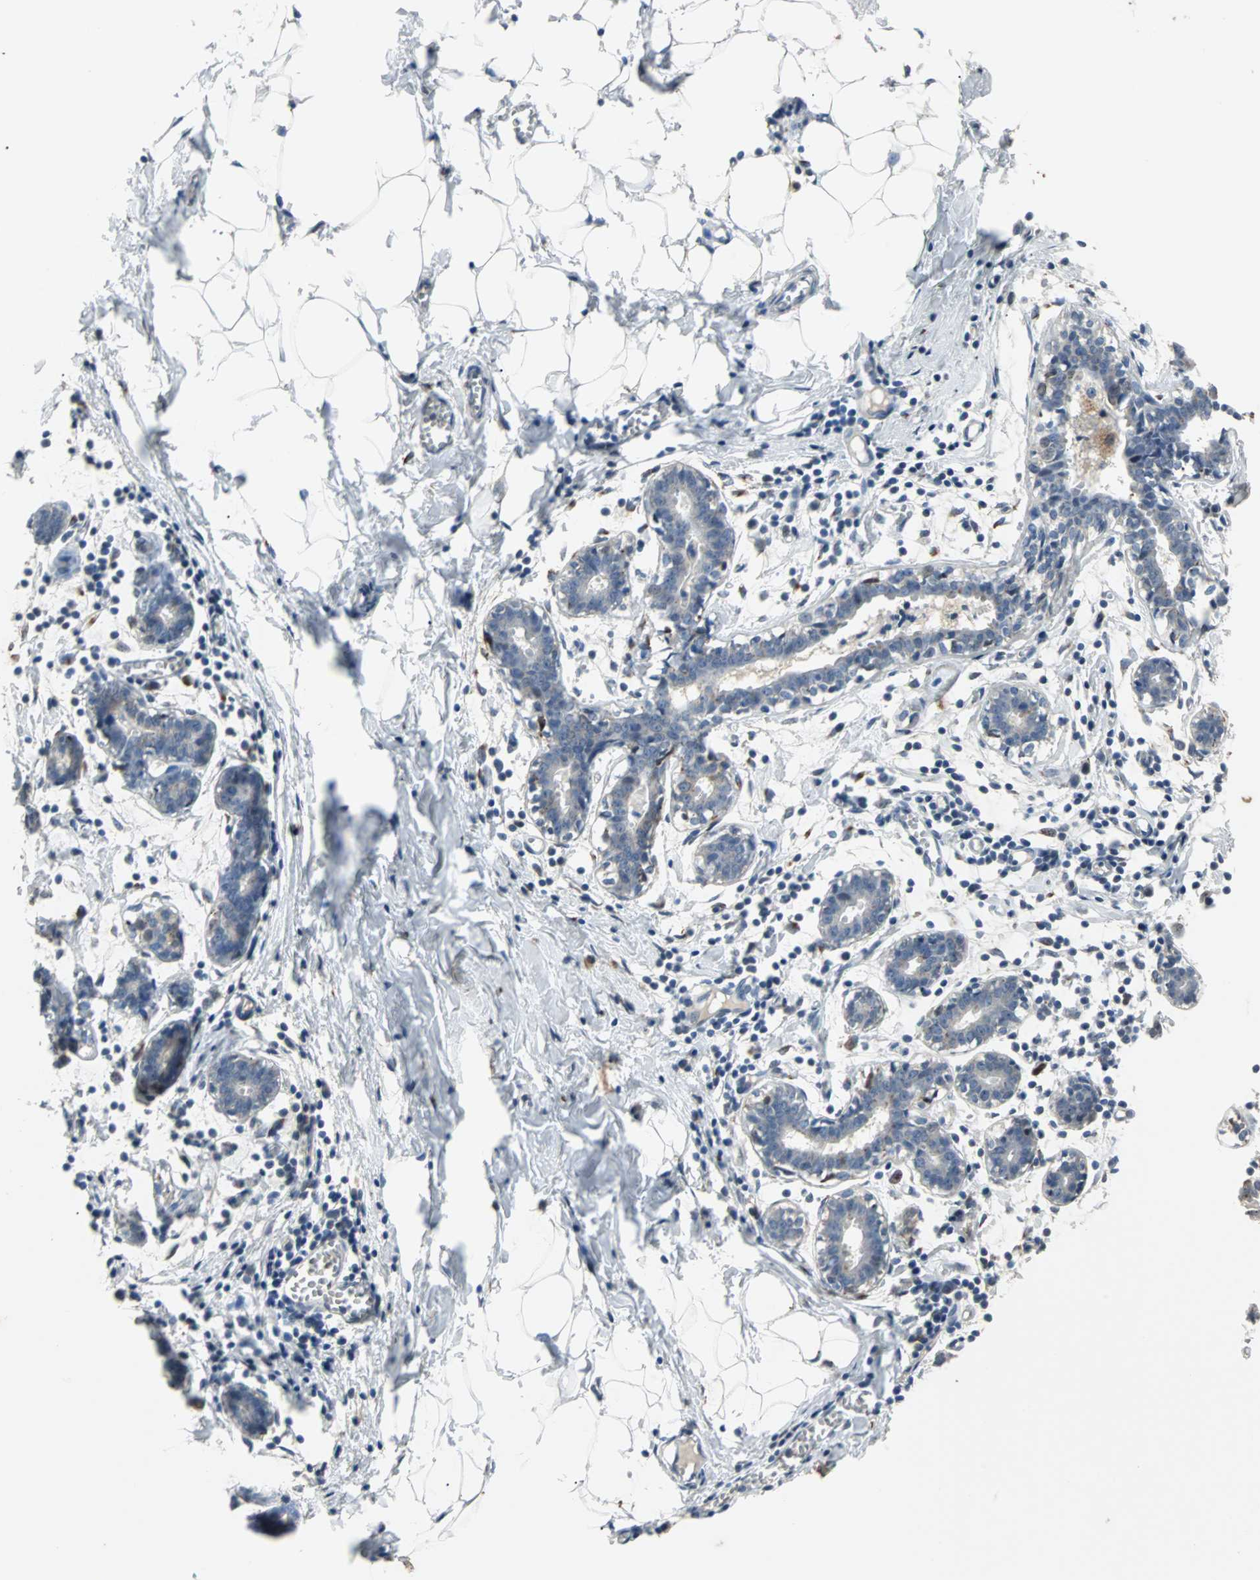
{"staining": {"intensity": "negative", "quantity": "none", "location": "none"}, "tissue": "breast", "cell_type": "Adipocytes", "image_type": "normal", "snomed": [{"axis": "morphology", "description": "Normal tissue, NOS"}, {"axis": "topography", "description": "Breast"}], "caption": "Unremarkable breast was stained to show a protein in brown. There is no significant positivity in adipocytes.", "gene": "HLX", "patient": {"sex": "female", "age": 27}}